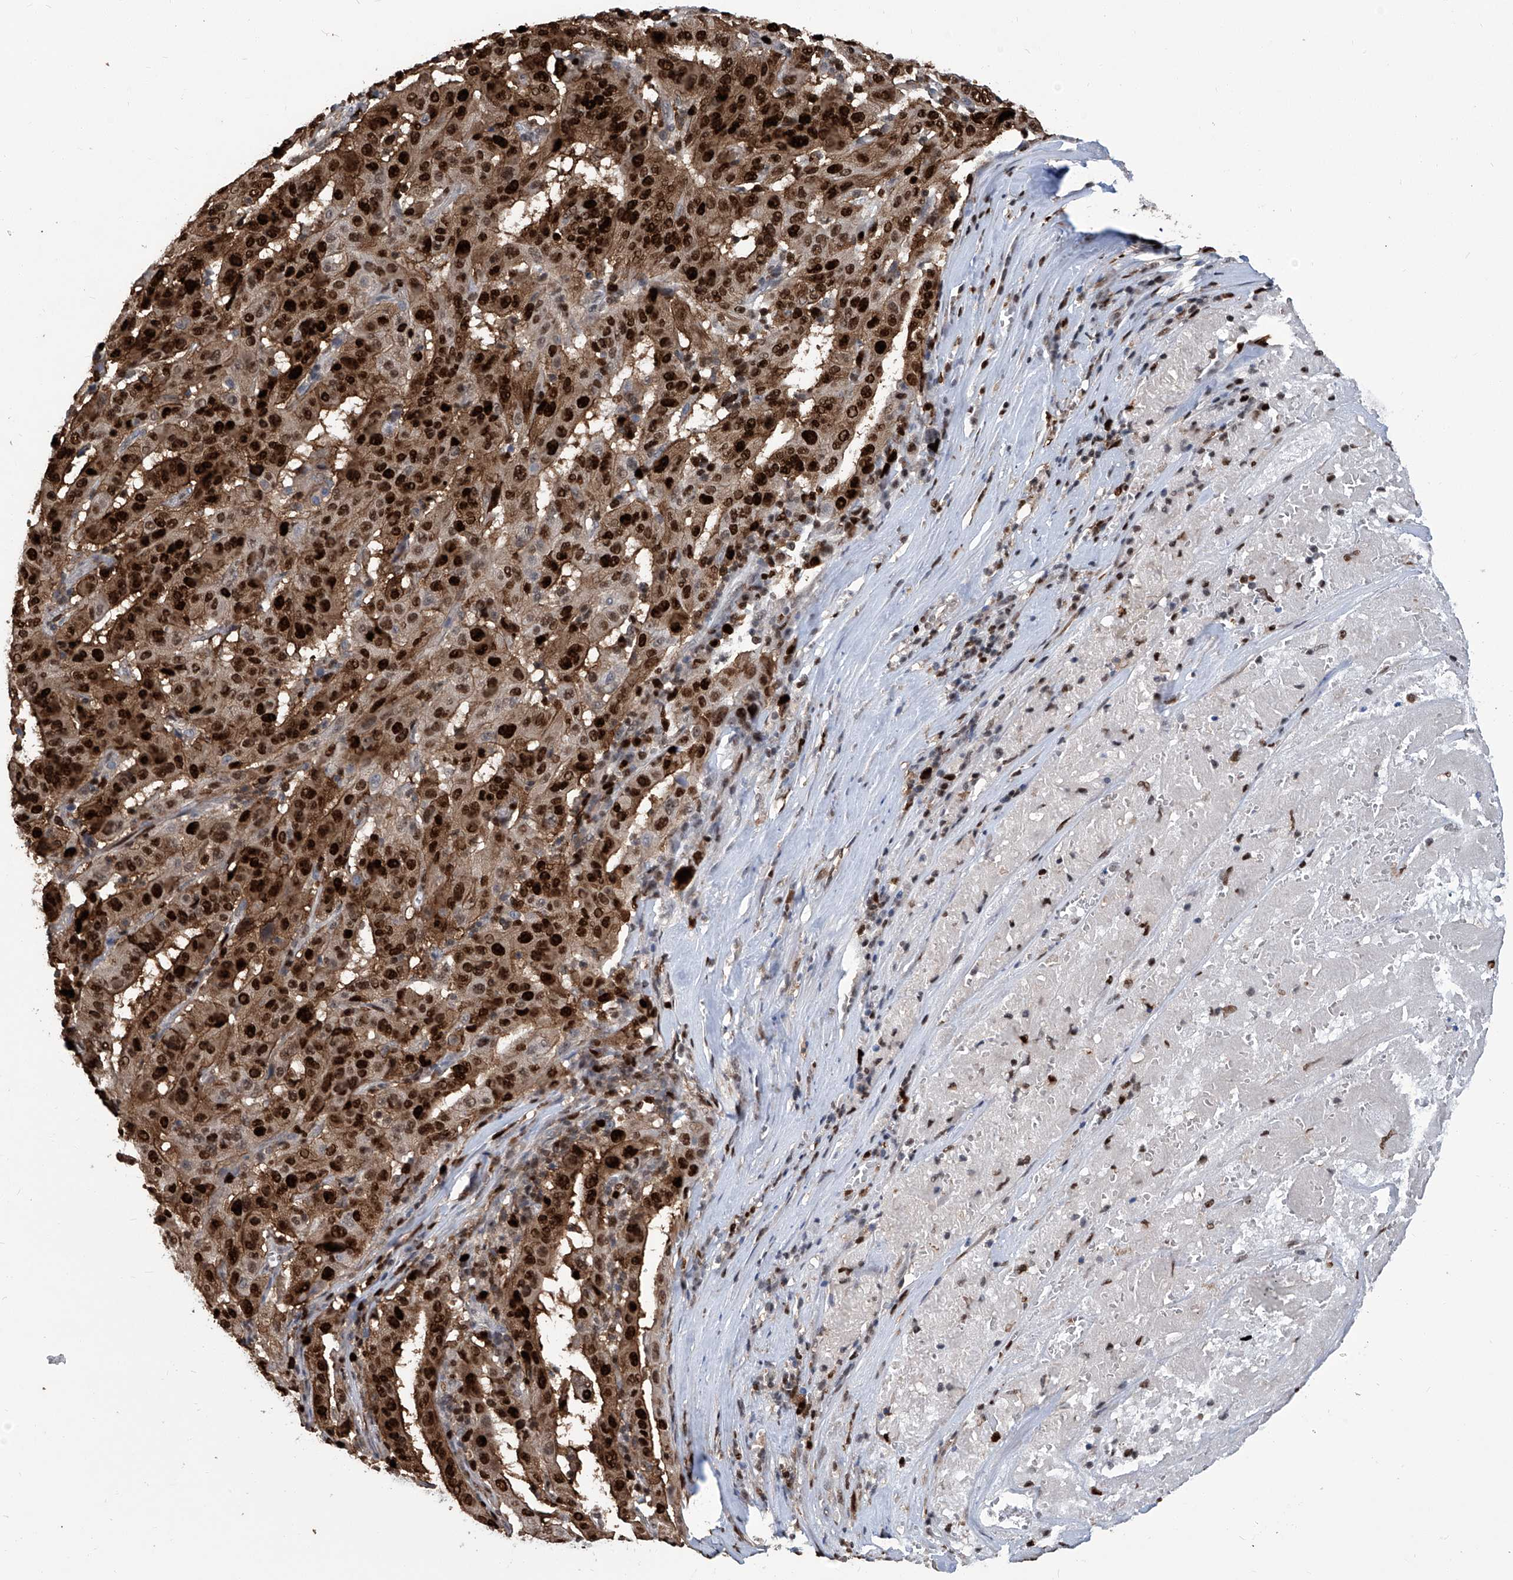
{"staining": {"intensity": "strong", "quantity": ">75%", "location": "cytoplasmic/membranous,nuclear"}, "tissue": "pancreatic cancer", "cell_type": "Tumor cells", "image_type": "cancer", "snomed": [{"axis": "morphology", "description": "Adenocarcinoma, NOS"}, {"axis": "topography", "description": "Pancreas"}], "caption": "Protein staining demonstrates strong cytoplasmic/membranous and nuclear positivity in about >75% of tumor cells in adenocarcinoma (pancreatic). (Stains: DAB in brown, nuclei in blue, Microscopy: brightfield microscopy at high magnification).", "gene": "PCNA", "patient": {"sex": "male", "age": 63}}